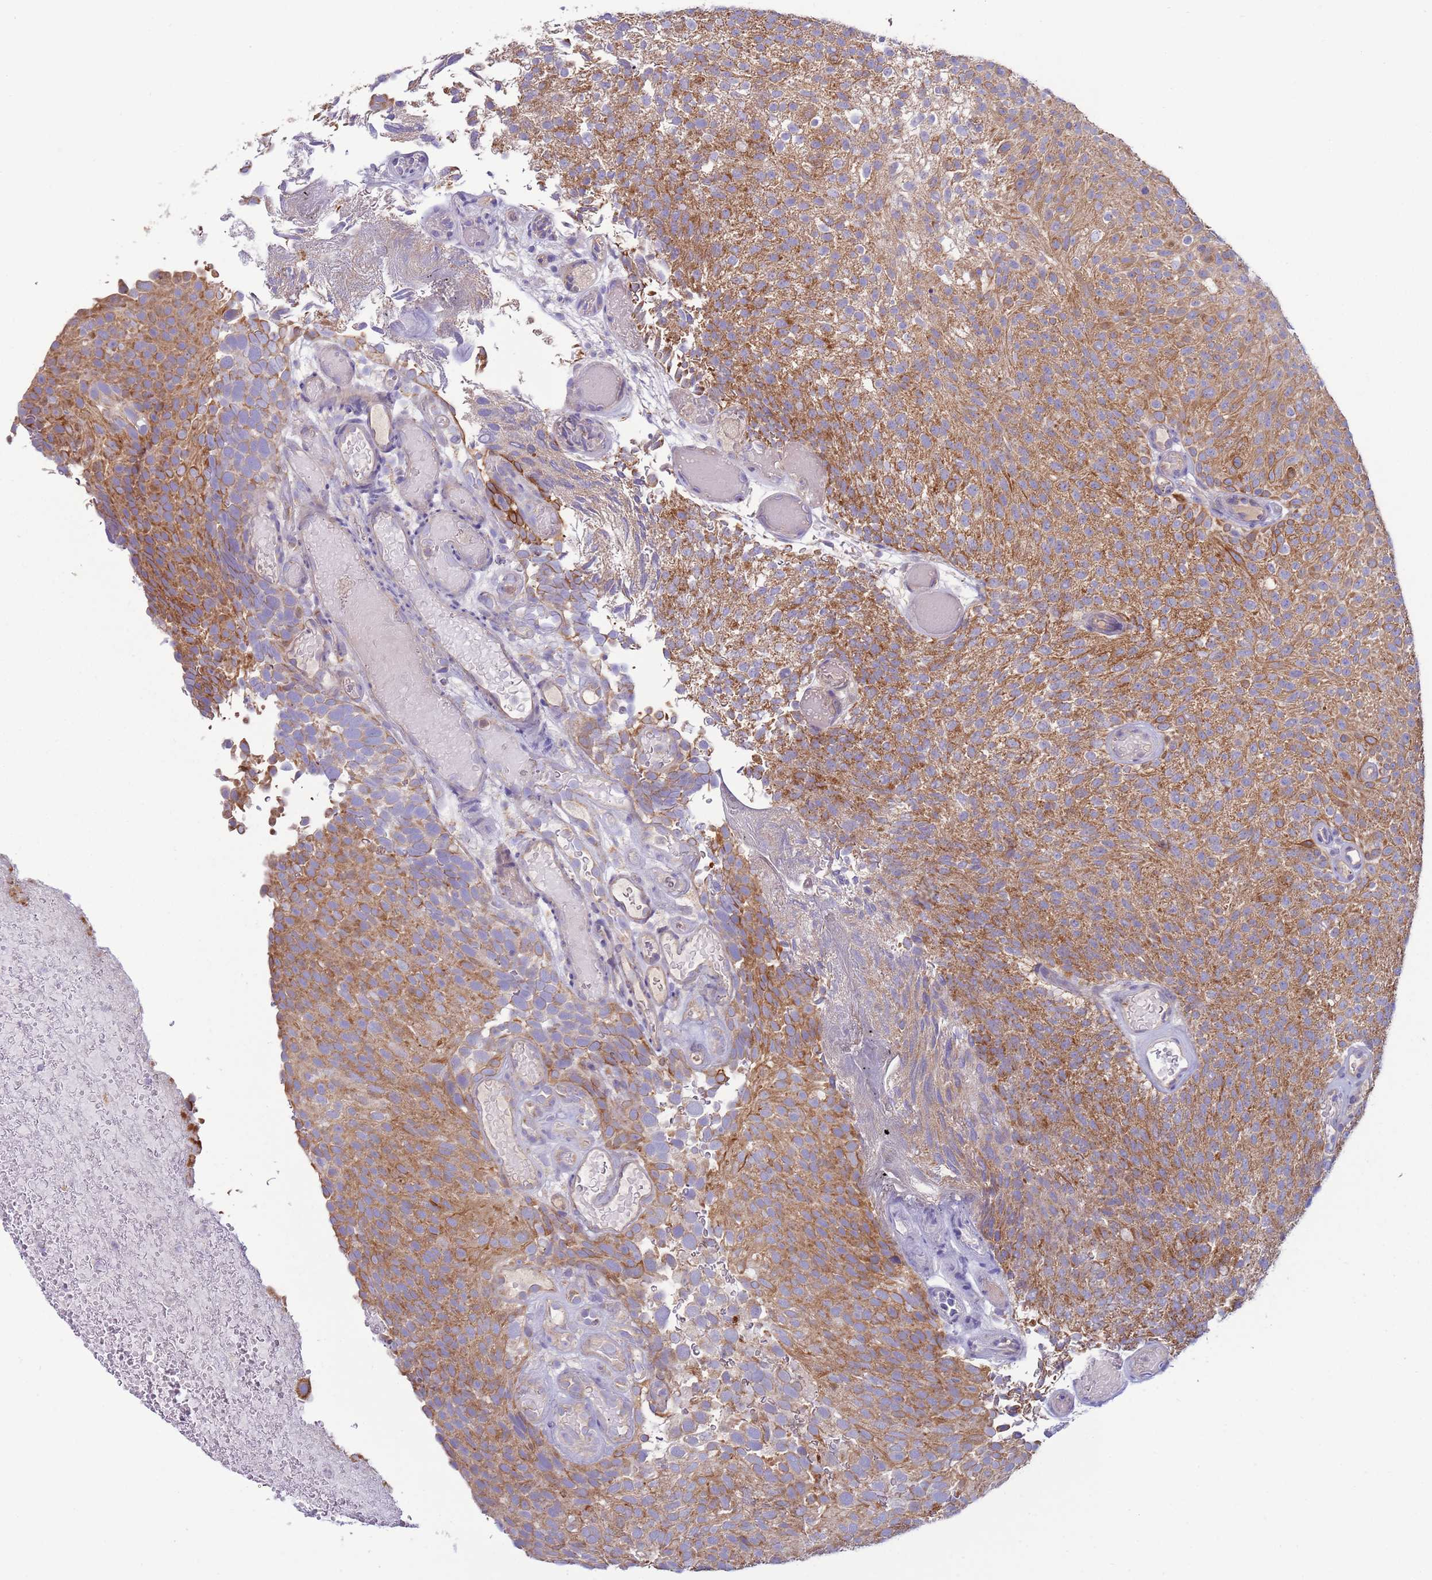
{"staining": {"intensity": "moderate", "quantity": ">75%", "location": "cytoplasmic/membranous"}, "tissue": "urothelial cancer", "cell_type": "Tumor cells", "image_type": "cancer", "snomed": [{"axis": "morphology", "description": "Urothelial carcinoma, Low grade"}, {"axis": "topography", "description": "Urinary bladder"}], "caption": "Urothelial carcinoma (low-grade) was stained to show a protein in brown. There is medium levels of moderate cytoplasmic/membranous positivity in about >75% of tumor cells.", "gene": "UQCRQ", "patient": {"sex": "male", "age": 78}}